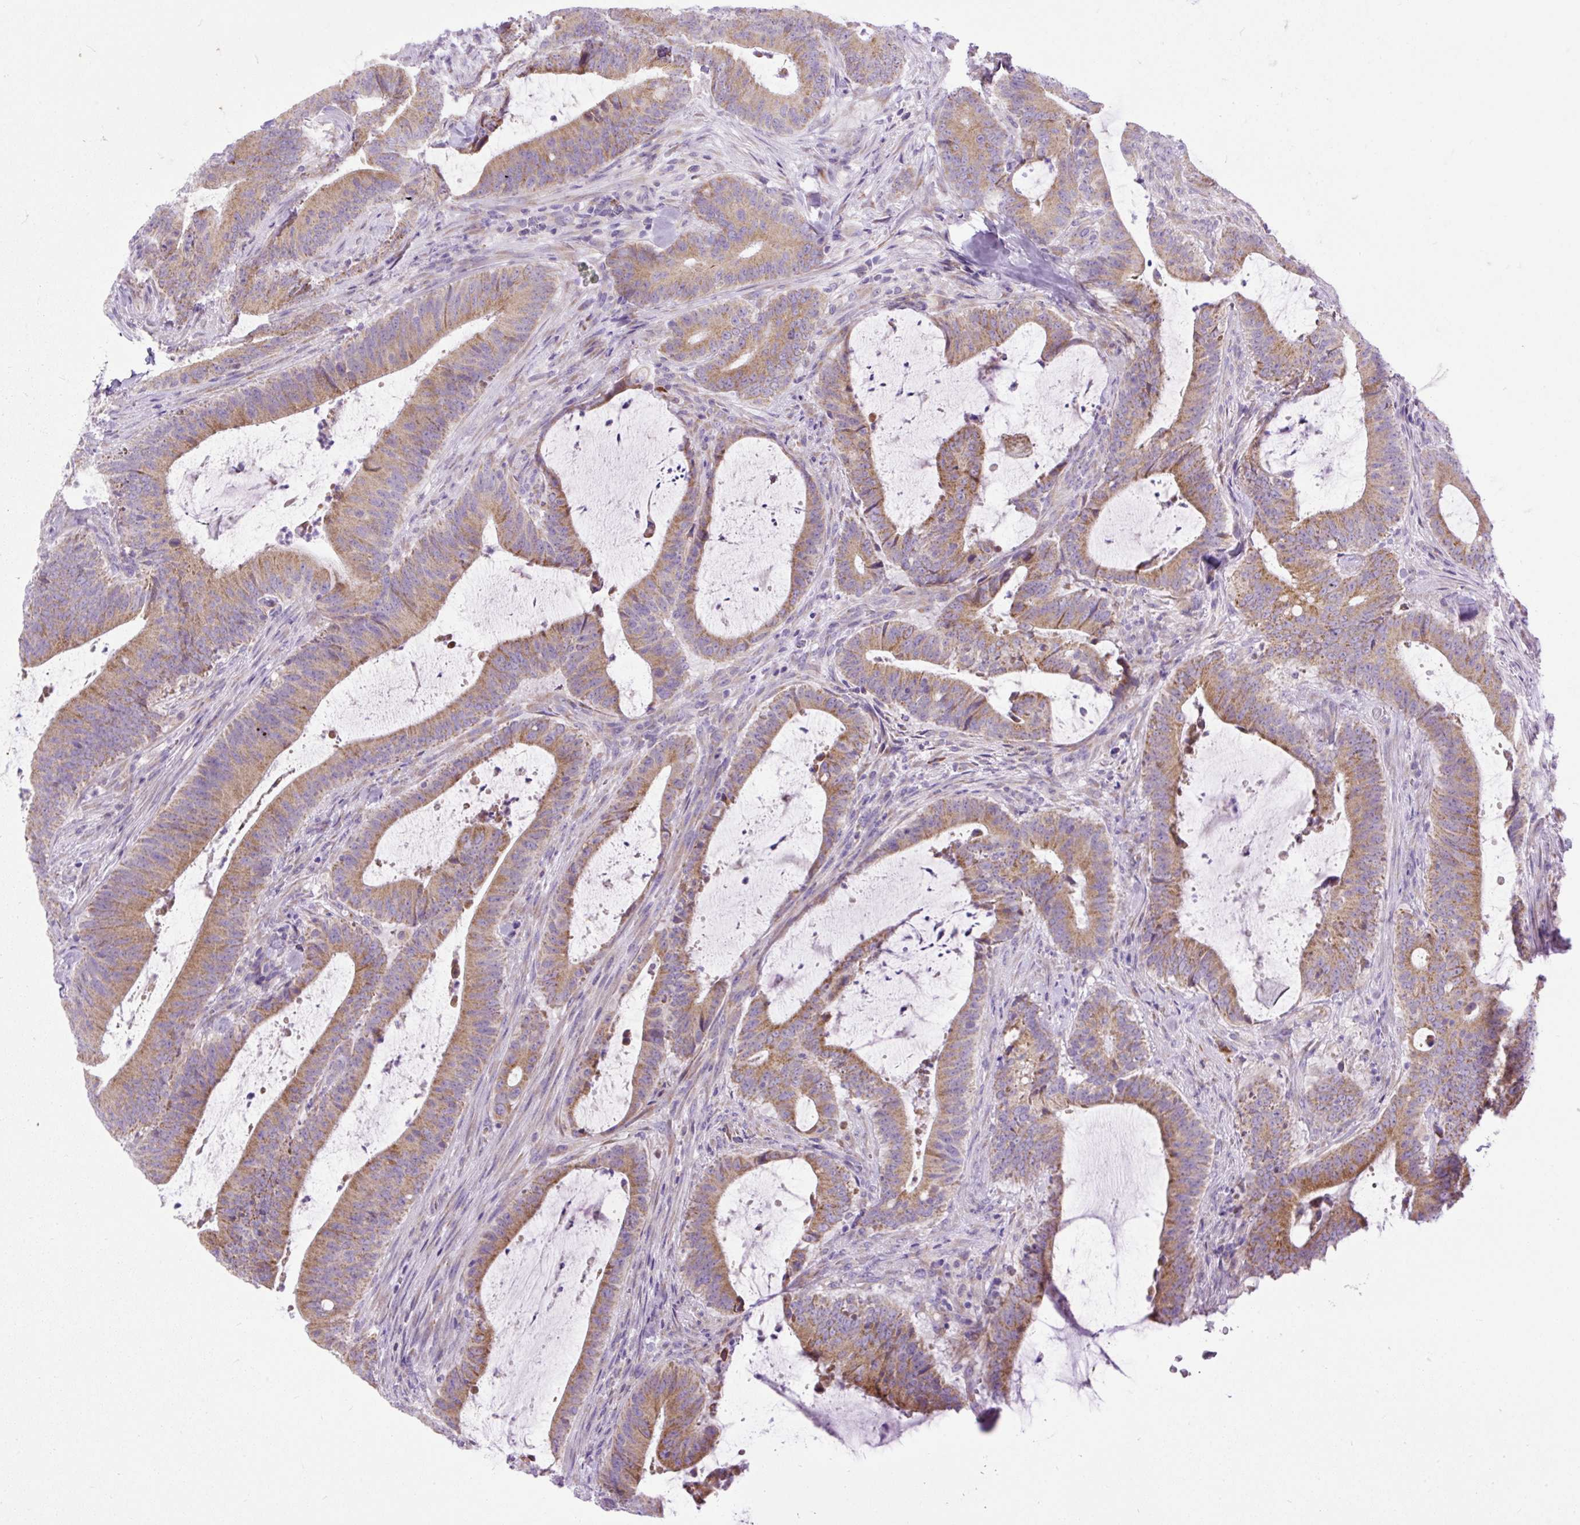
{"staining": {"intensity": "moderate", "quantity": ">75%", "location": "cytoplasmic/membranous"}, "tissue": "colorectal cancer", "cell_type": "Tumor cells", "image_type": "cancer", "snomed": [{"axis": "morphology", "description": "Adenocarcinoma, NOS"}, {"axis": "topography", "description": "Colon"}], "caption": "About >75% of tumor cells in colorectal cancer (adenocarcinoma) reveal moderate cytoplasmic/membranous protein expression as visualized by brown immunohistochemical staining.", "gene": "SYBU", "patient": {"sex": "female", "age": 43}}